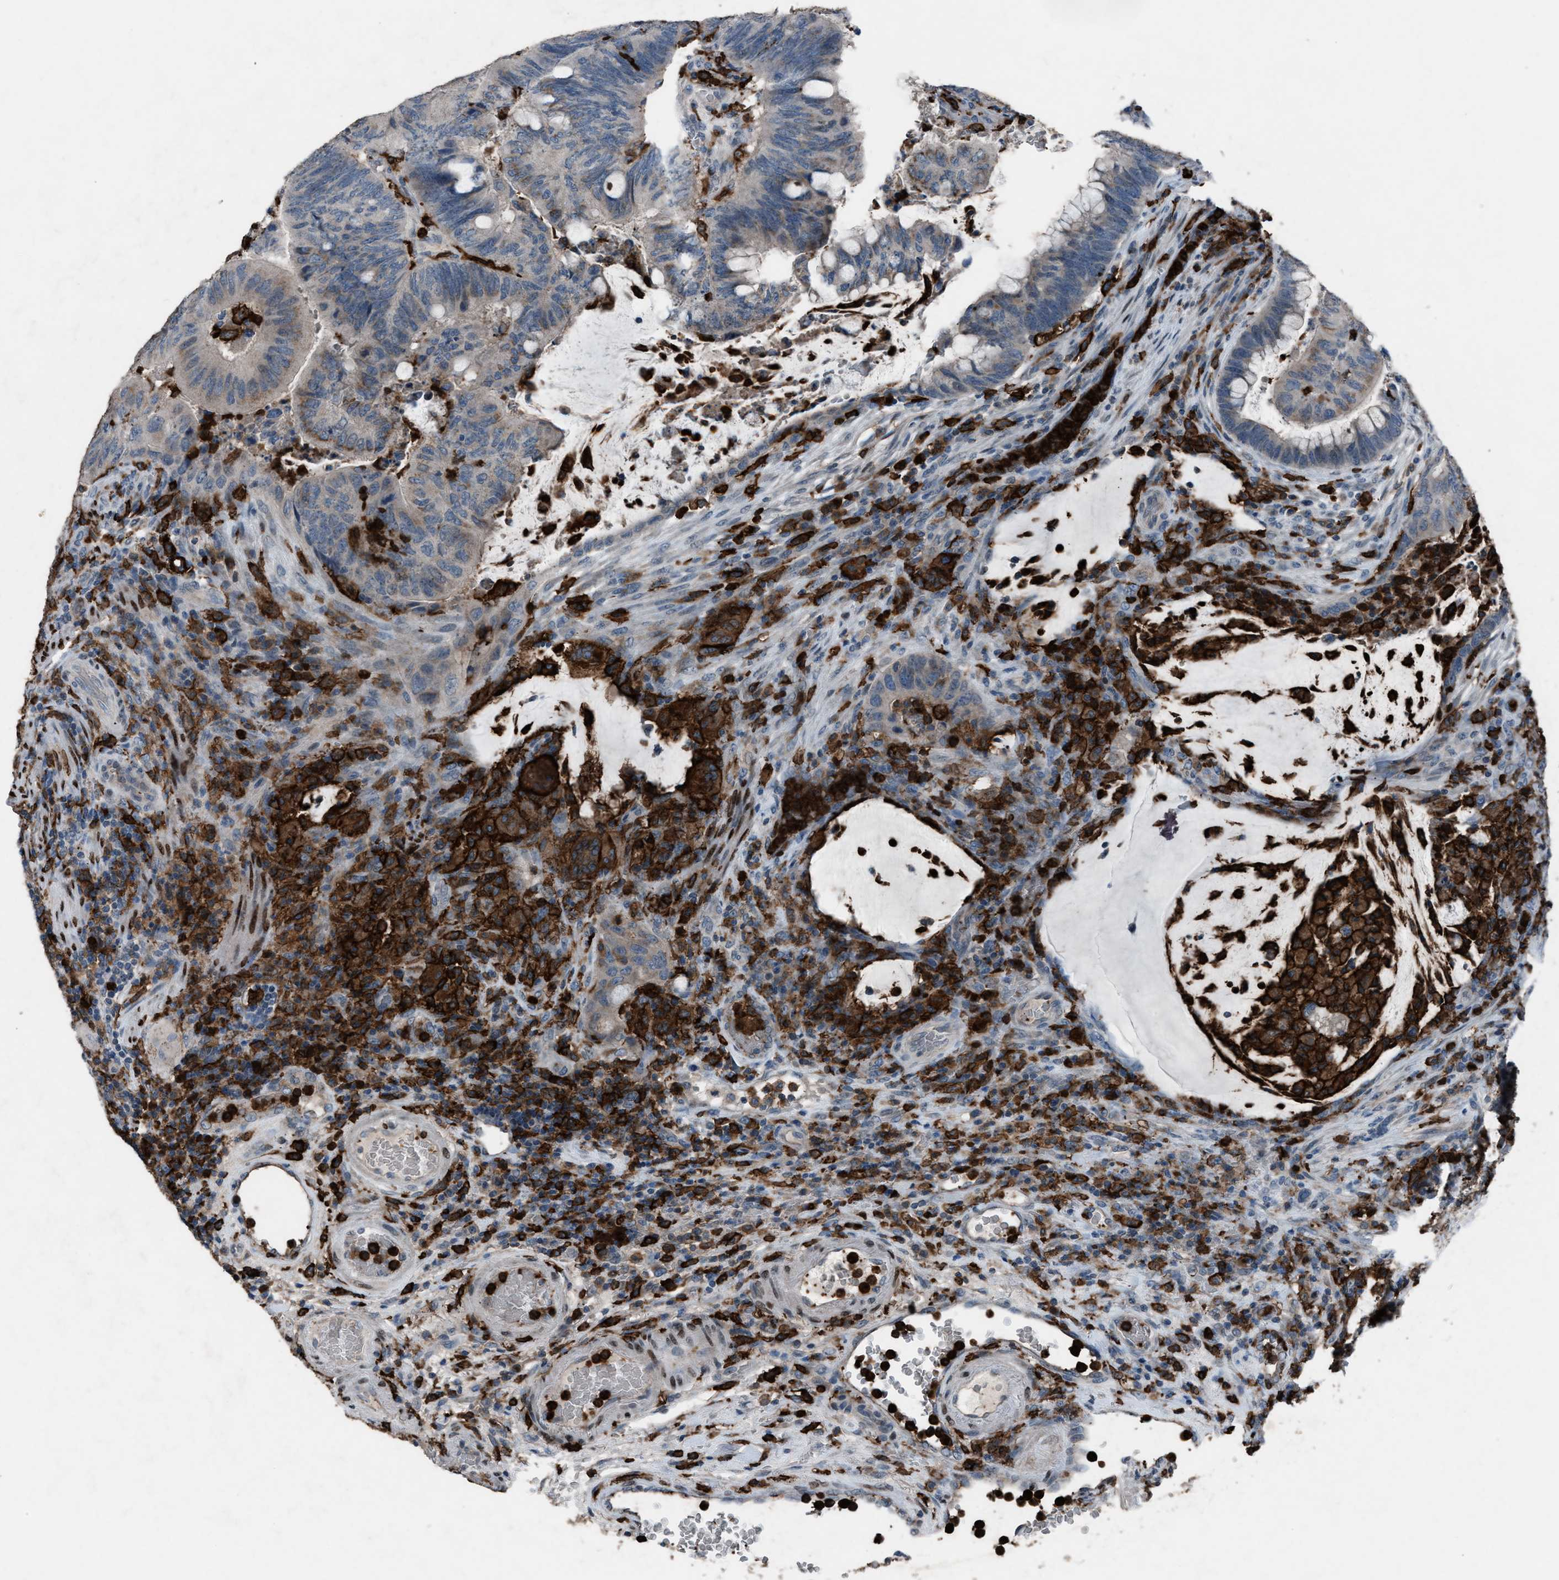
{"staining": {"intensity": "weak", "quantity": "<25%", "location": "cytoplasmic/membranous"}, "tissue": "colorectal cancer", "cell_type": "Tumor cells", "image_type": "cancer", "snomed": [{"axis": "morphology", "description": "Normal tissue, NOS"}, {"axis": "morphology", "description": "Adenocarcinoma, NOS"}, {"axis": "topography", "description": "Rectum"}, {"axis": "topography", "description": "Peripheral nerve tissue"}], "caption": "This is a histopathology image of immunohistochemistry staining of colorectal cancer (adenocarcinoma), which shows no staining in tumor cells. (Stains: DAB (3,3'-diaminobenzidine) IHC with hematoxylin counter stain, Microscopy: brightfield microscopy at high magnification).", "gene": "FCER1G", "patient": {"sex": "male", "age": 92}}